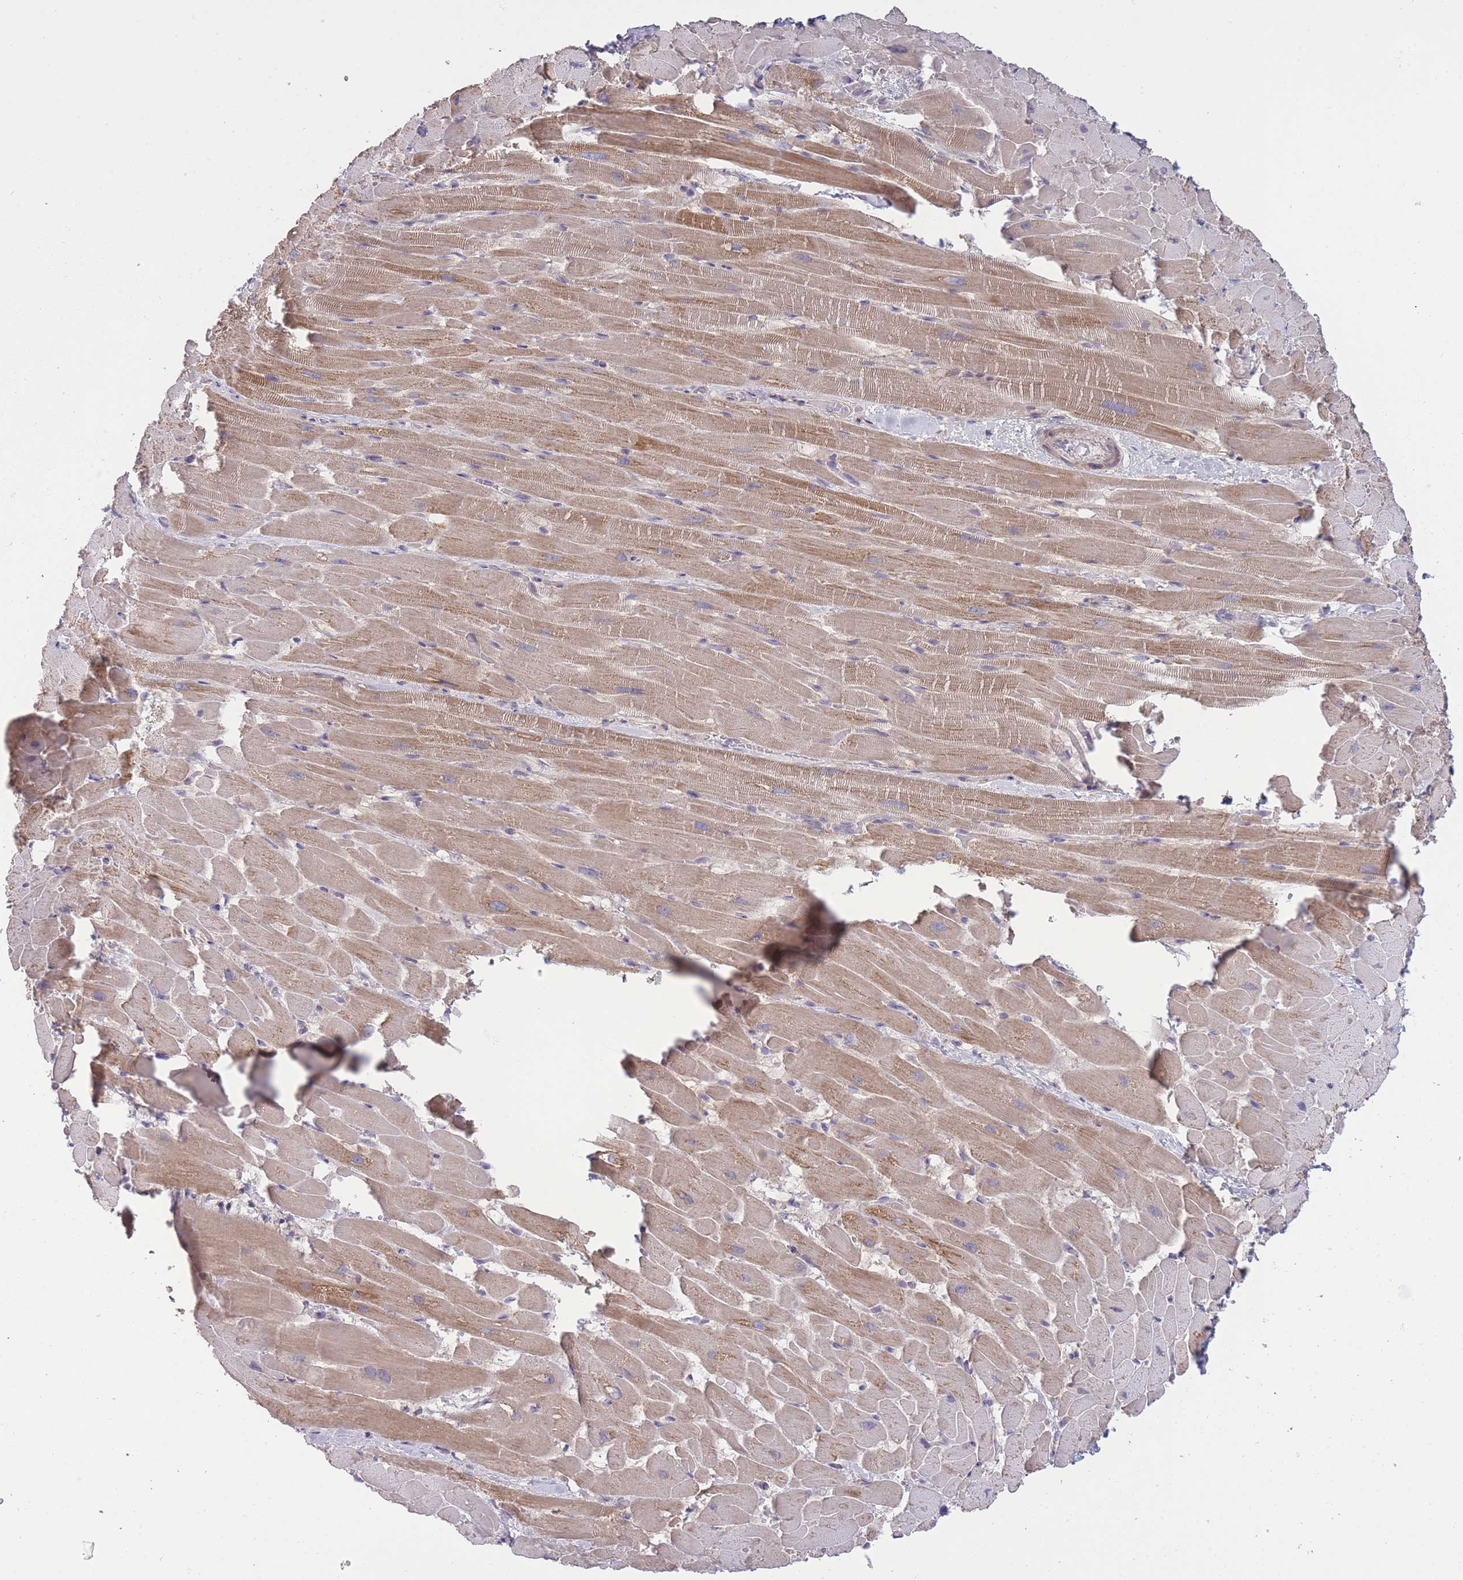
{"staining": {"intensity": "moderate", "quantity": ">75%", "location": "cytoplasmic/membranous"}, "tissue": "heart muscle", "cell_type": "Cardiomyocytes", "image_type": "normal", "snomed": [{"axis": "morphology", "description": "Normal tissue, NOS"}, {"axis": "topography", "description": "Heart"}], "caption": "Human heart muscle stained with a brown dye demonstrates moderate cytoplasmic/membranous positive expression in approximately >75% of cardiomyocytes.", "gene": "ZBTB24", "patient": {"sex": "male", "age": 37}}